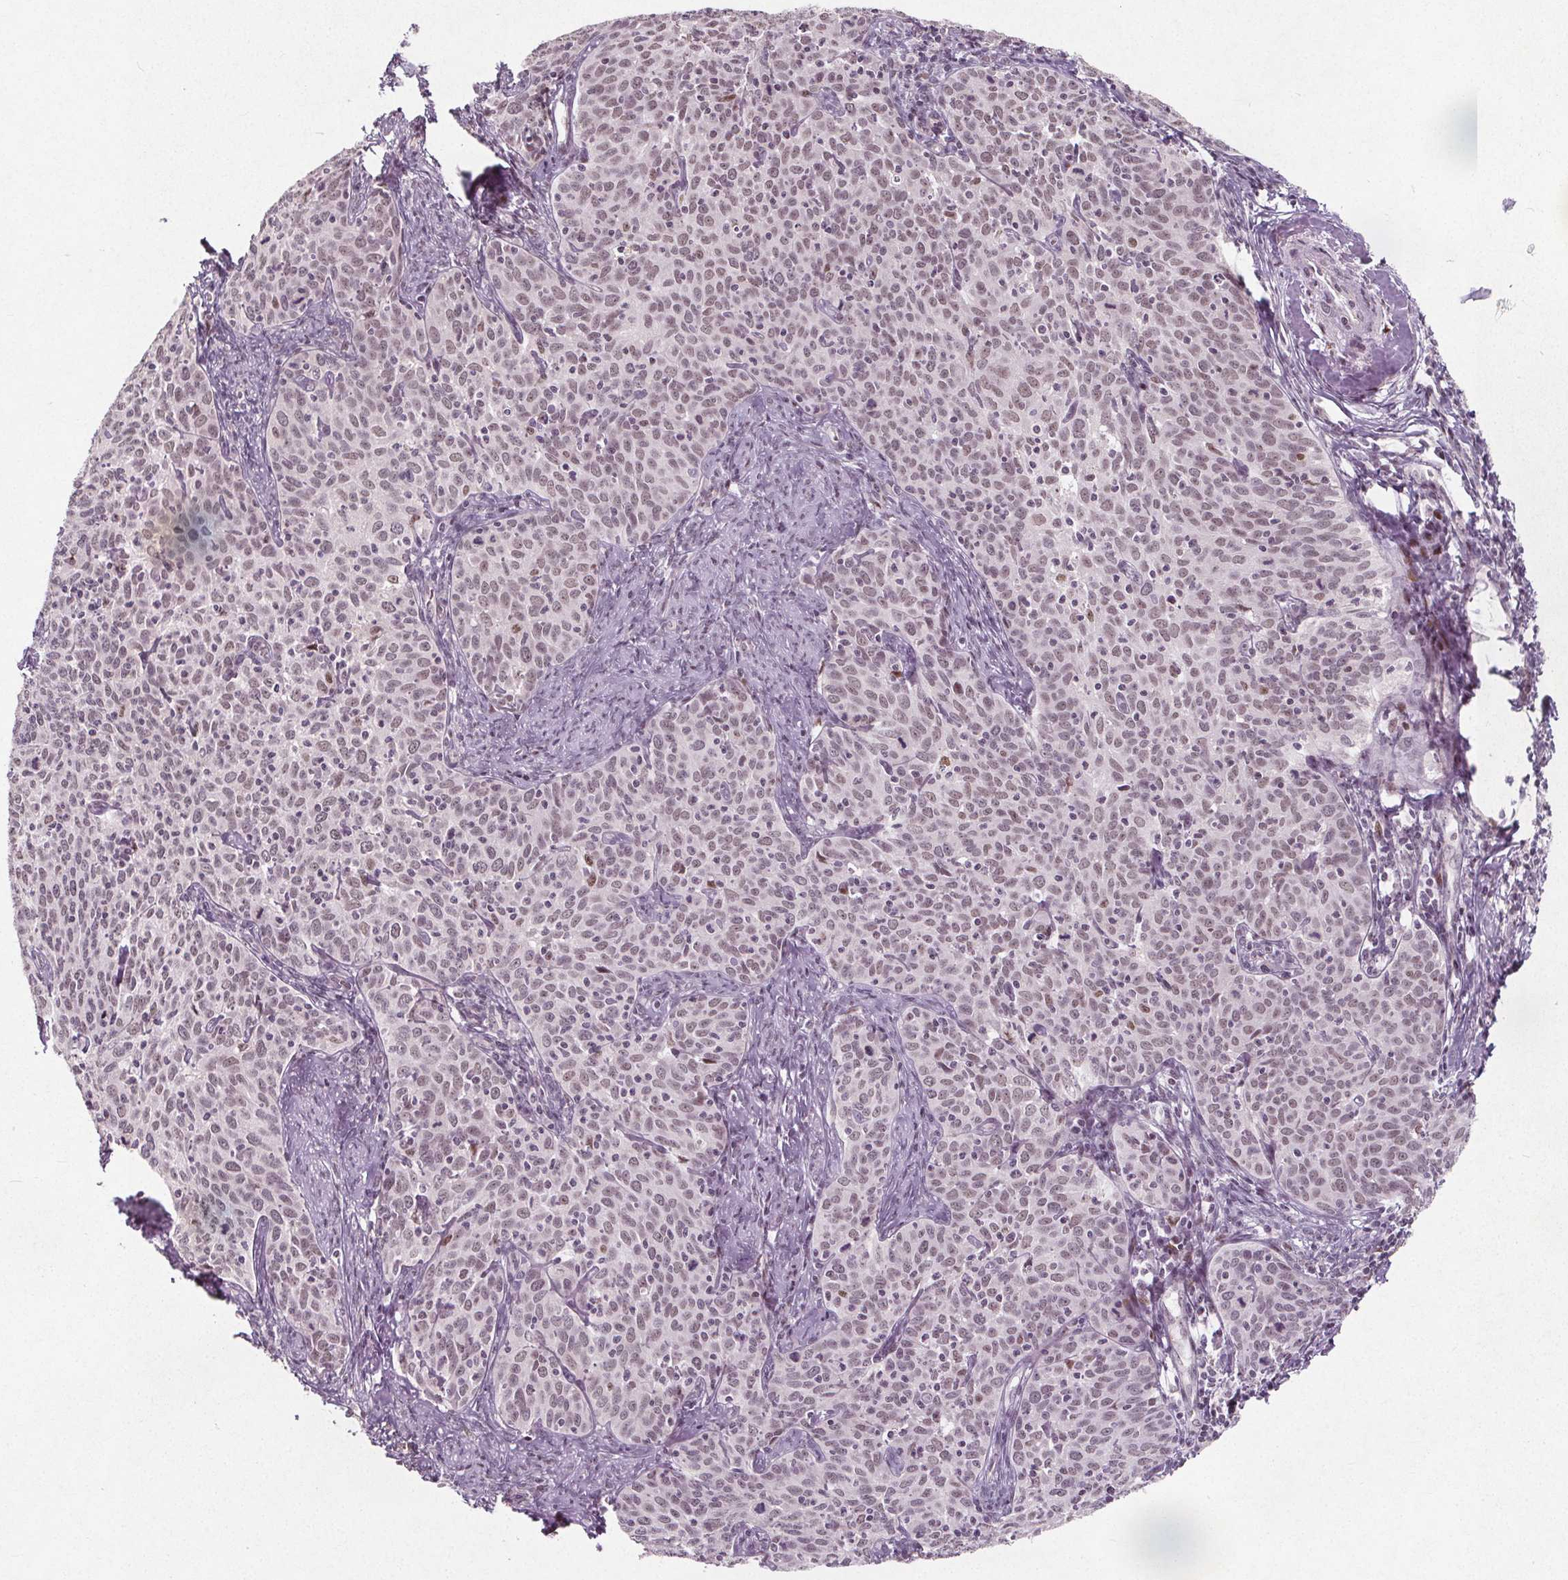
{"staining": {"intensity": "weak", "quantity": "25%-75%", "location": "nuclear"}, "tissue": "cervical cancer", "cell_type": "Tumor cells", "image_type": "cancer", "snomed": [{"axis": "morphology", "description": "Squamous cell carcinoma, NOS"}, {"axis": "topography", "description": "Cervix"}], "caption": "Cervical cancer (squamous cell carcinoma) stained with immunohistochemistry (IHC) demonstrates weak nuclear staining in approximately 25%-75% of tumor cells.", "gene": "TAF6L", "patient": {"sex": "female", "age": 62}}